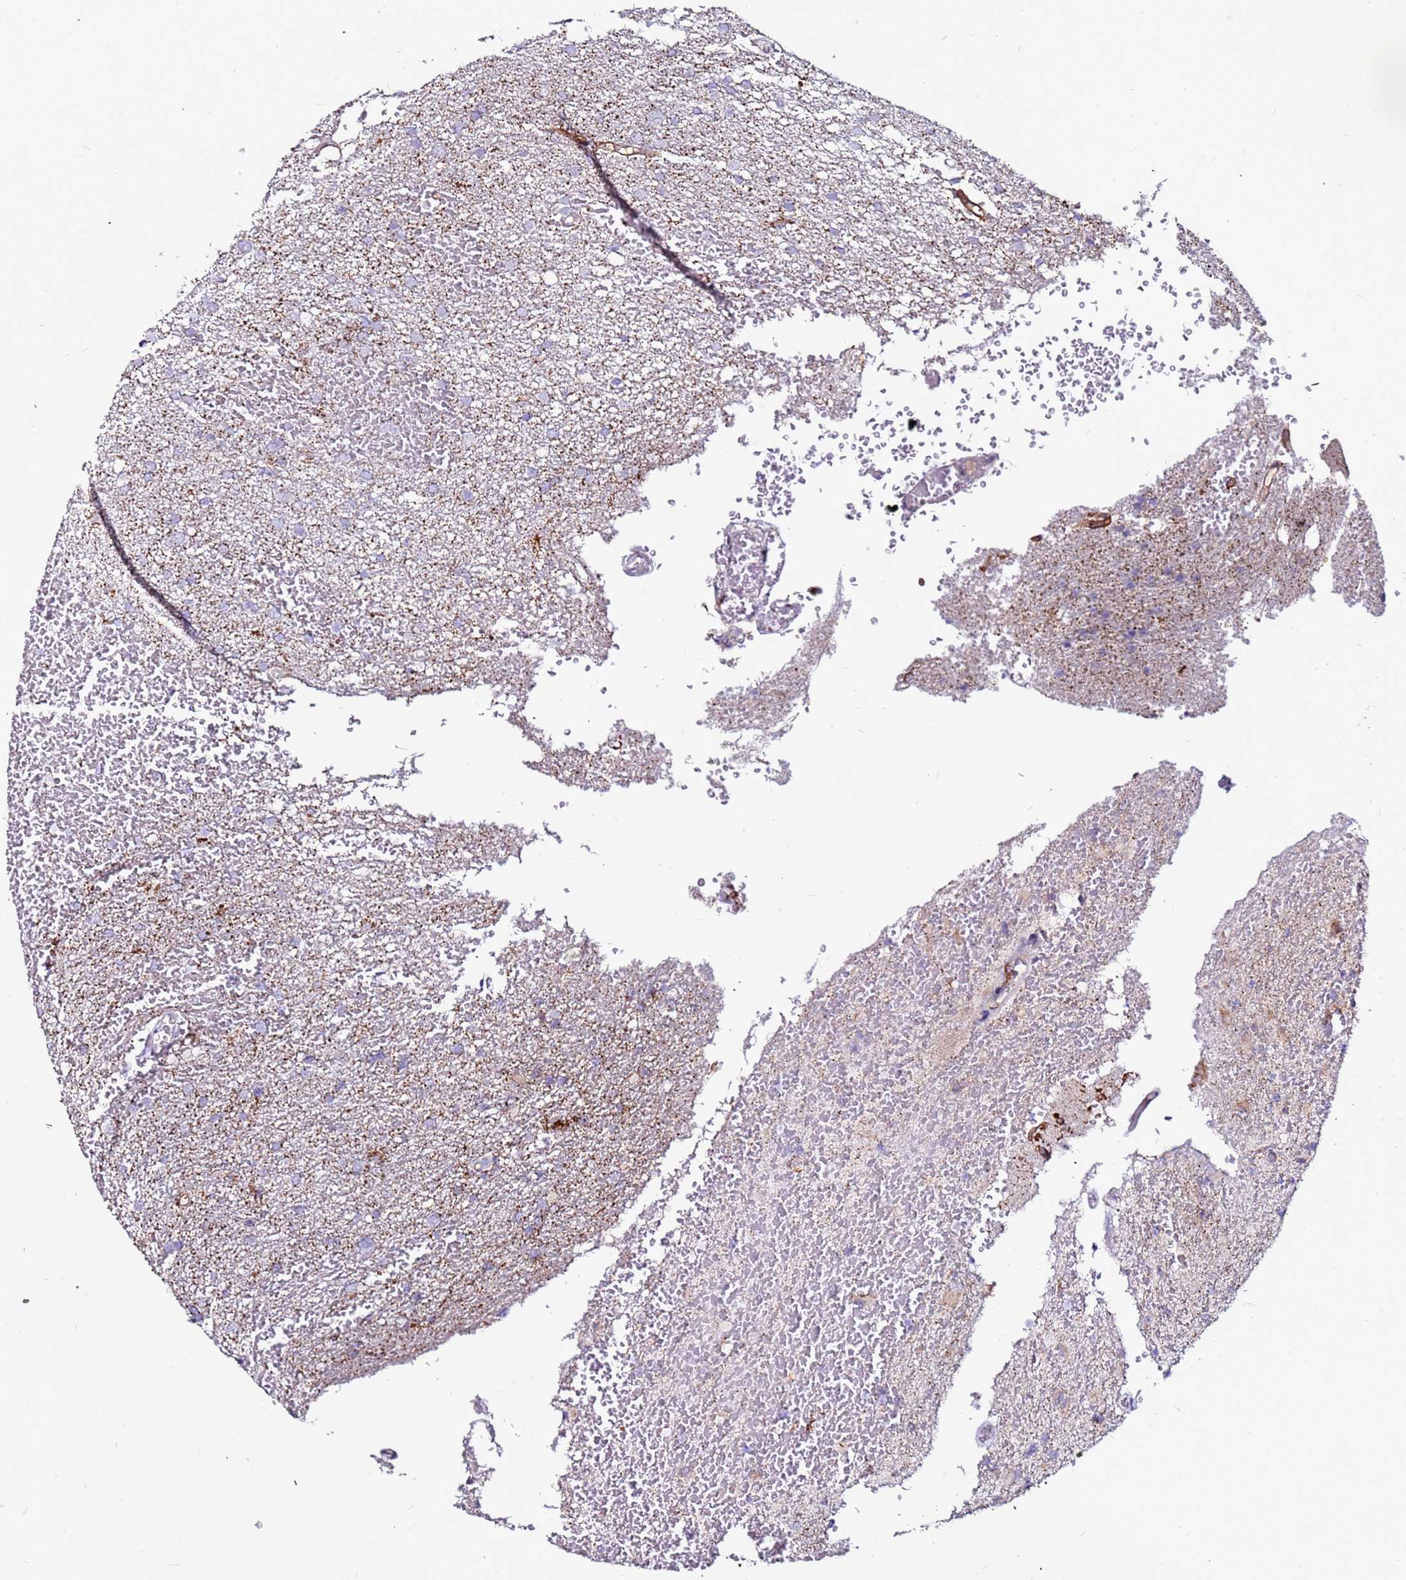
{"staining": {"intensity": "negative", "quantity": "none", "location": "none"}, "tissue": "glioma", "cell_type": "Tumor cells", "image_type": "cancer", "snomed": [{"axis": "morphology", "description": "Glioma, malignant, High grade"}, {"axis": "topography", "description": "Cerebral cortex"}], "caption": "This is an immunohistochemistry photomicrograph of human malignant glioma (high-grade). There is no staining in tumor cells.", "gene": "CCDC71", "patient": {"sex": "female", "age": 36}}